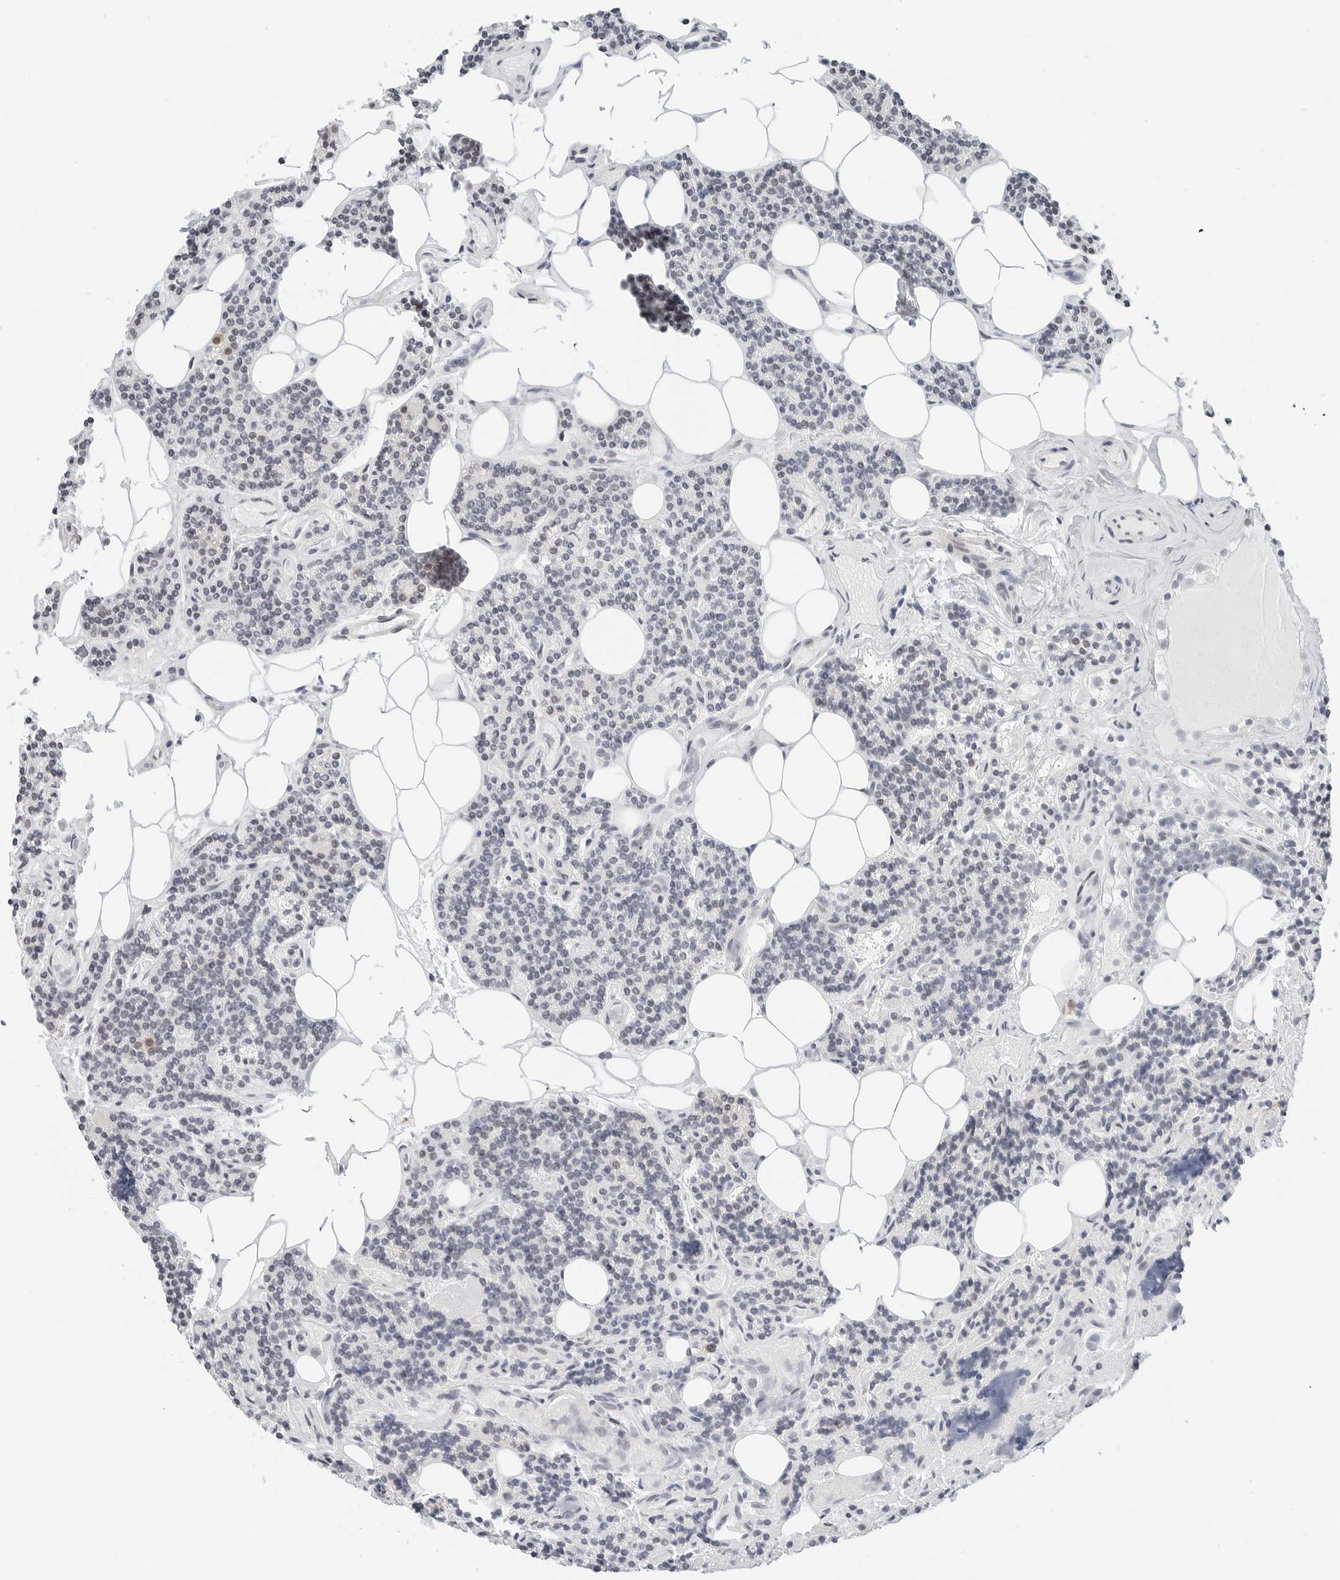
{"staining": {"intensity": "negative", "quantity": "none", "location": "none"}, "tissue": "parathyroid gland", "cell_type": "Glandular cells", "image_type": "normal", "snomed": [{"axis": "morphology", "description": "Normal tissue, NOS"}, {"axis": "topography", "description": "Parathyroid gland"}], "caption": "Immunohistochemistry (IHC) of unremarkable human parathyroid gland shows no positivity in glandular cells. The staining was performed using DAB to visualize the protein expression in brown, while the nuclei were stained in blue with hematoxylin (Magnification: 20x).", "gene": "PARP10", "patient": {"sex": "female", "age": 43}}